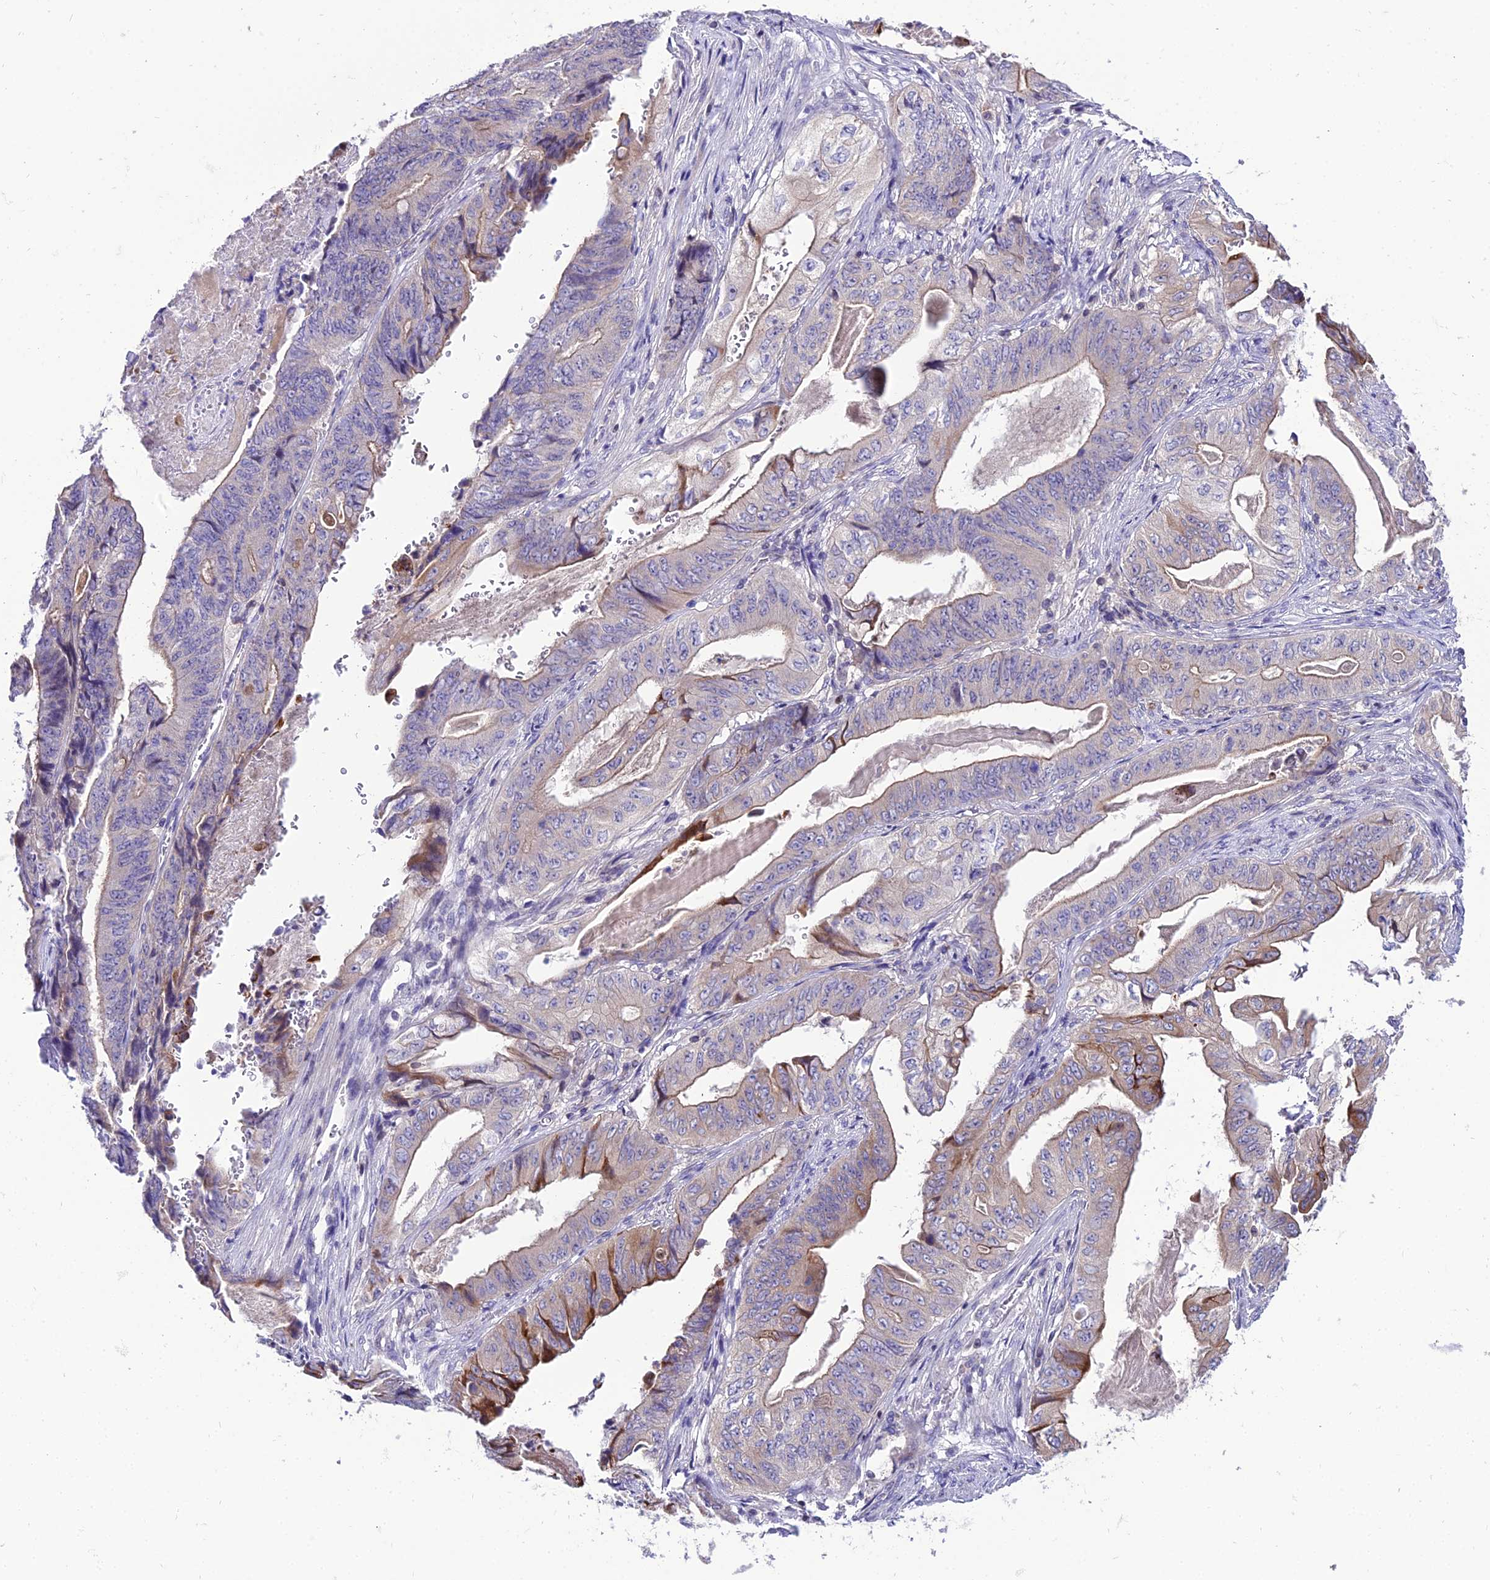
{"staining": {"intensity": "moderate", "quantity": "<25%", "location": "cytoplasmic/membranous"}, "tissue": "stomach cancer", "cell_type": "Tumor cells", "image_type": "cancer", "snomed": [{"axis": "morphology", "description": "Adenocarcinoma, NOS"}, {"axis": "topography", "description": "Stomach"}], "caption": "Immunohistochemical staining of stomach cancer (adenocarcinoma) exhibits low levels of moderate cytoplasmic/membranous protein staining in about <25% of tumor cells.", "gene": "SHQ1", "patient": {"sex": "female", "age": 73}}